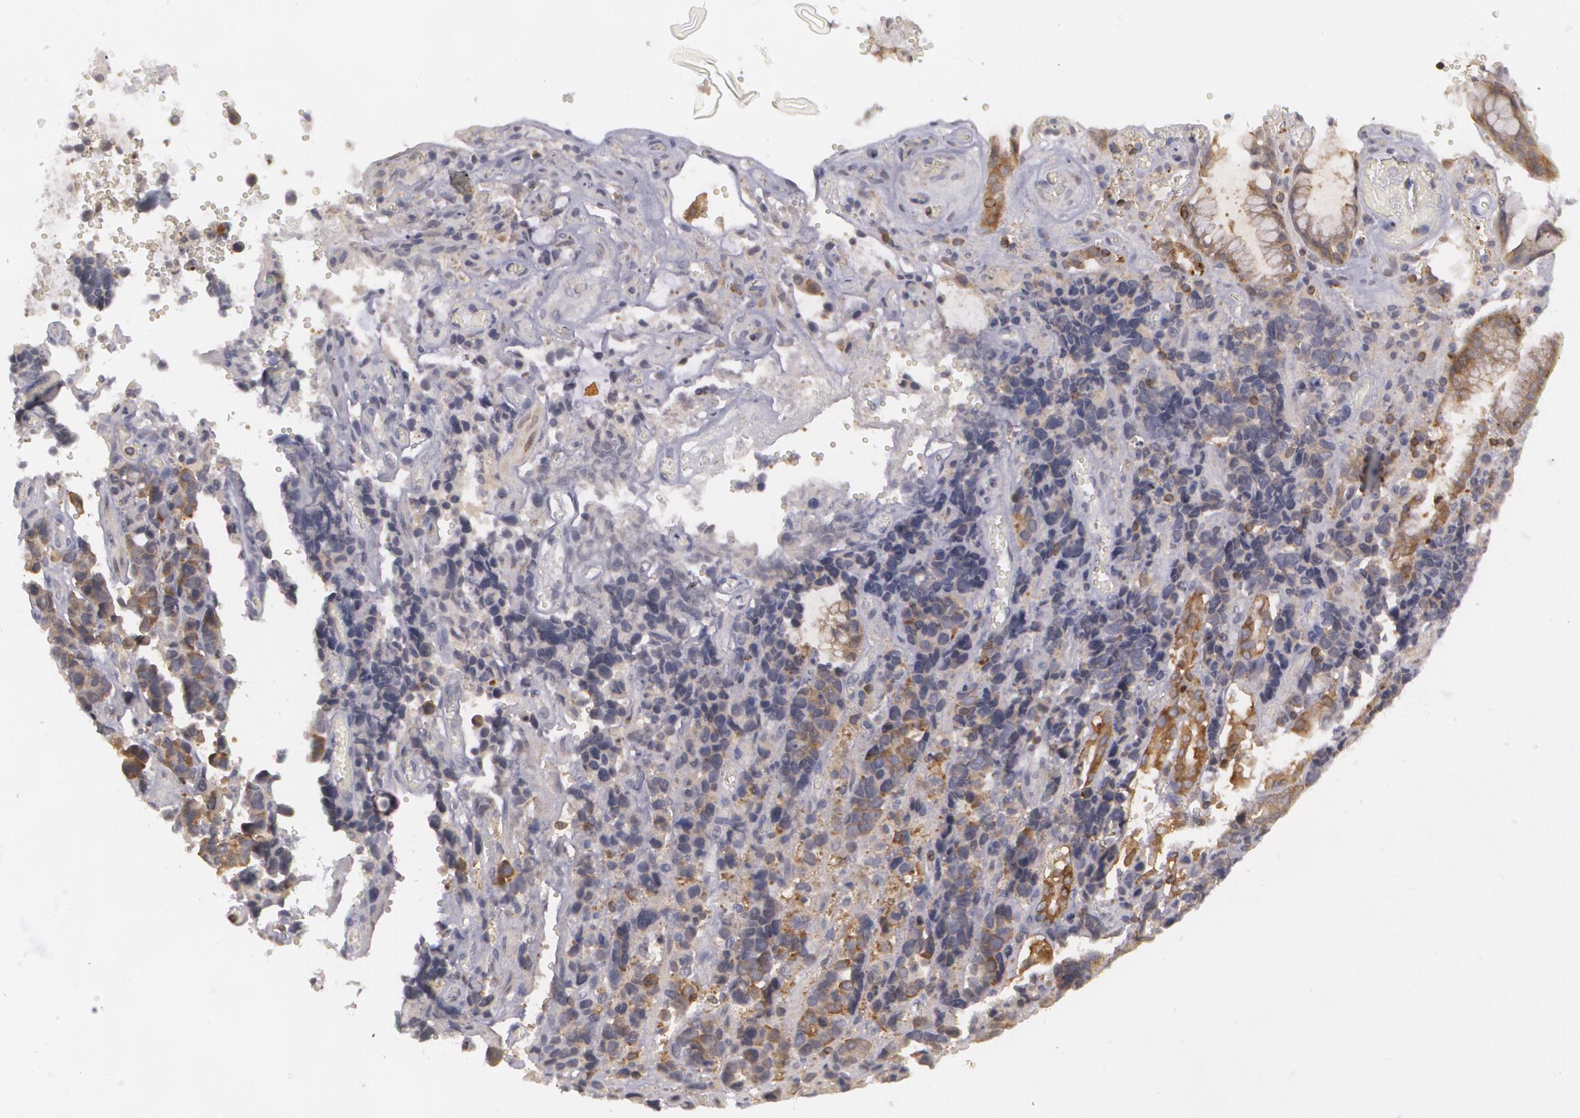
{"staining": {"intensity": "weak", "quantity": ">75%", "location": "cytoplasmic/membranous"}, "tissue": "stomach cancer", "cell_type": "Tumor cells", "image_type": "cancer", "snomed": [{"axis": "morphology", "description": "Adenocarcinoma, NOS"}, {"axis": "topography", "description": "Stomach, upper"}], "caption": "Protein expression by IHC exhibits weak cytoplasmic/membranous expression in about >75% of tumor cells in stomach adenocarcinoma. The staining was performed using DAB (3,3'-diaminobenzidine) to visualize the protein expression in brown, while the nuclei were stained in blue with hematoxylin (Magnification: 20x).", "gene": "BIN1", "patient": {"sex": "male", "age": 71}}